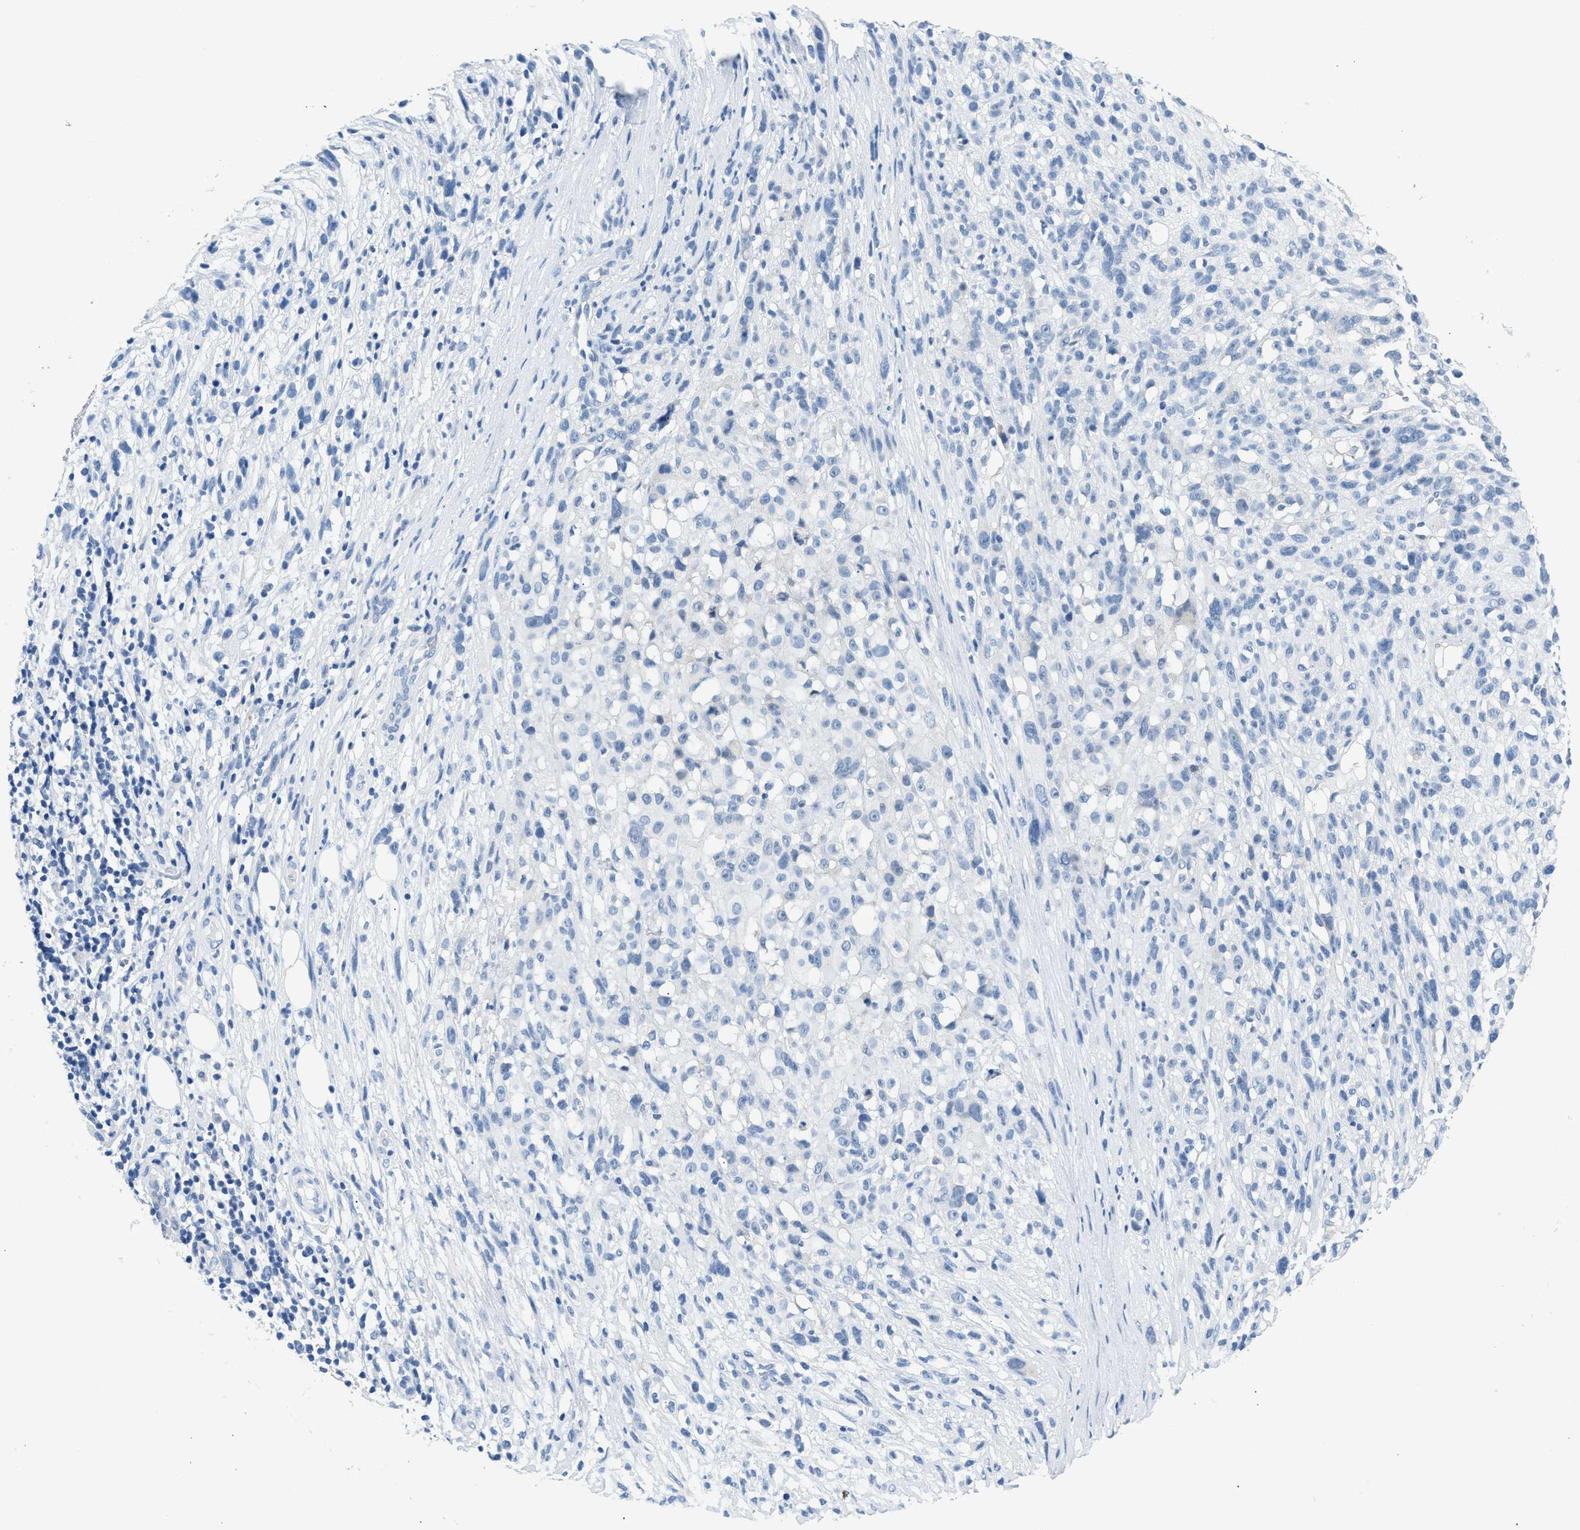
{"staining": {"intensity": "negative", "quantity": "none", "location": "none"}, "tissue": "melanoma", "cell_type": "Tumor cells", "image_type": "cancer", "snomed": [{"axis": "morphology", "description": "Malignant melanoma, NOS"}, {"axis": "topography", "description": "Skin"}], "caption": "Immunohistochemistry (IHC) image of human melanoma stained for a protein (brown), which displays no positivity in tumor cells.", "gene": "ERBB2", "patient": {"sex": "female", "age": 55}}